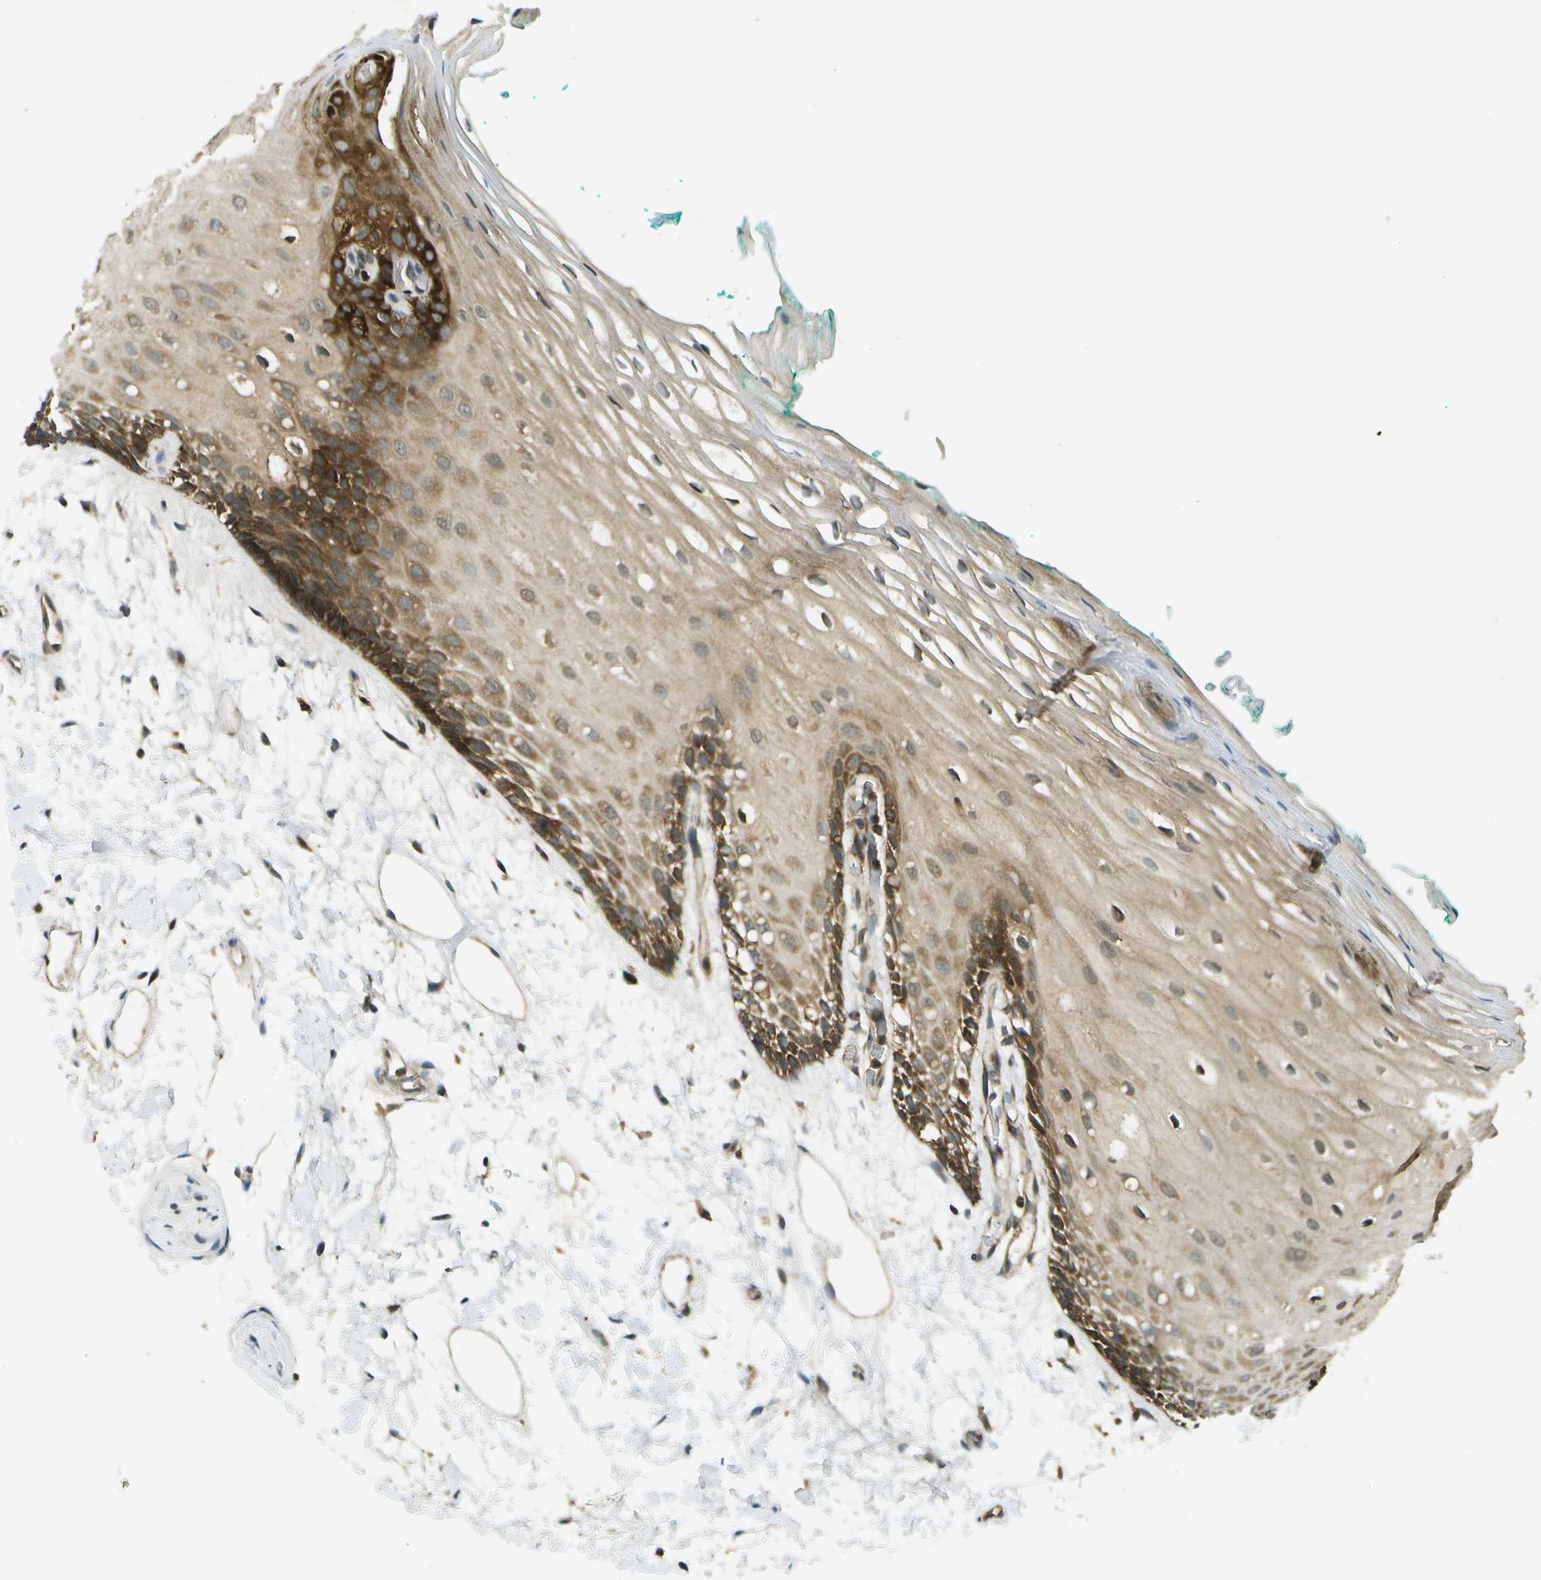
{"staining": {"intensity": "moderate", "quantity": "<25%", "location": "cytoplasmic/membranous"}, "tissue": "oral mucosa", "cell_type": "Squamous epithelial cells", "image_type": "normal", "snomed": [{"axis": "morphology", "description": "Normal tissue, NOS"}, {"axis": "topography", "description": "Skeletal muscle"}, {"axis": "topography", "description": "Oral tissue"}, {"axis": "topography", "description": "Peripheral nerve tissue"}], "caption": "Moderate cytoplasmic/membranous positivity is identified in approximately <25% of squamous epithelial cells in unremarkable oral mucosa.", "gene": "TMTC1", "patient": {"sex": "female", "age": 84}}